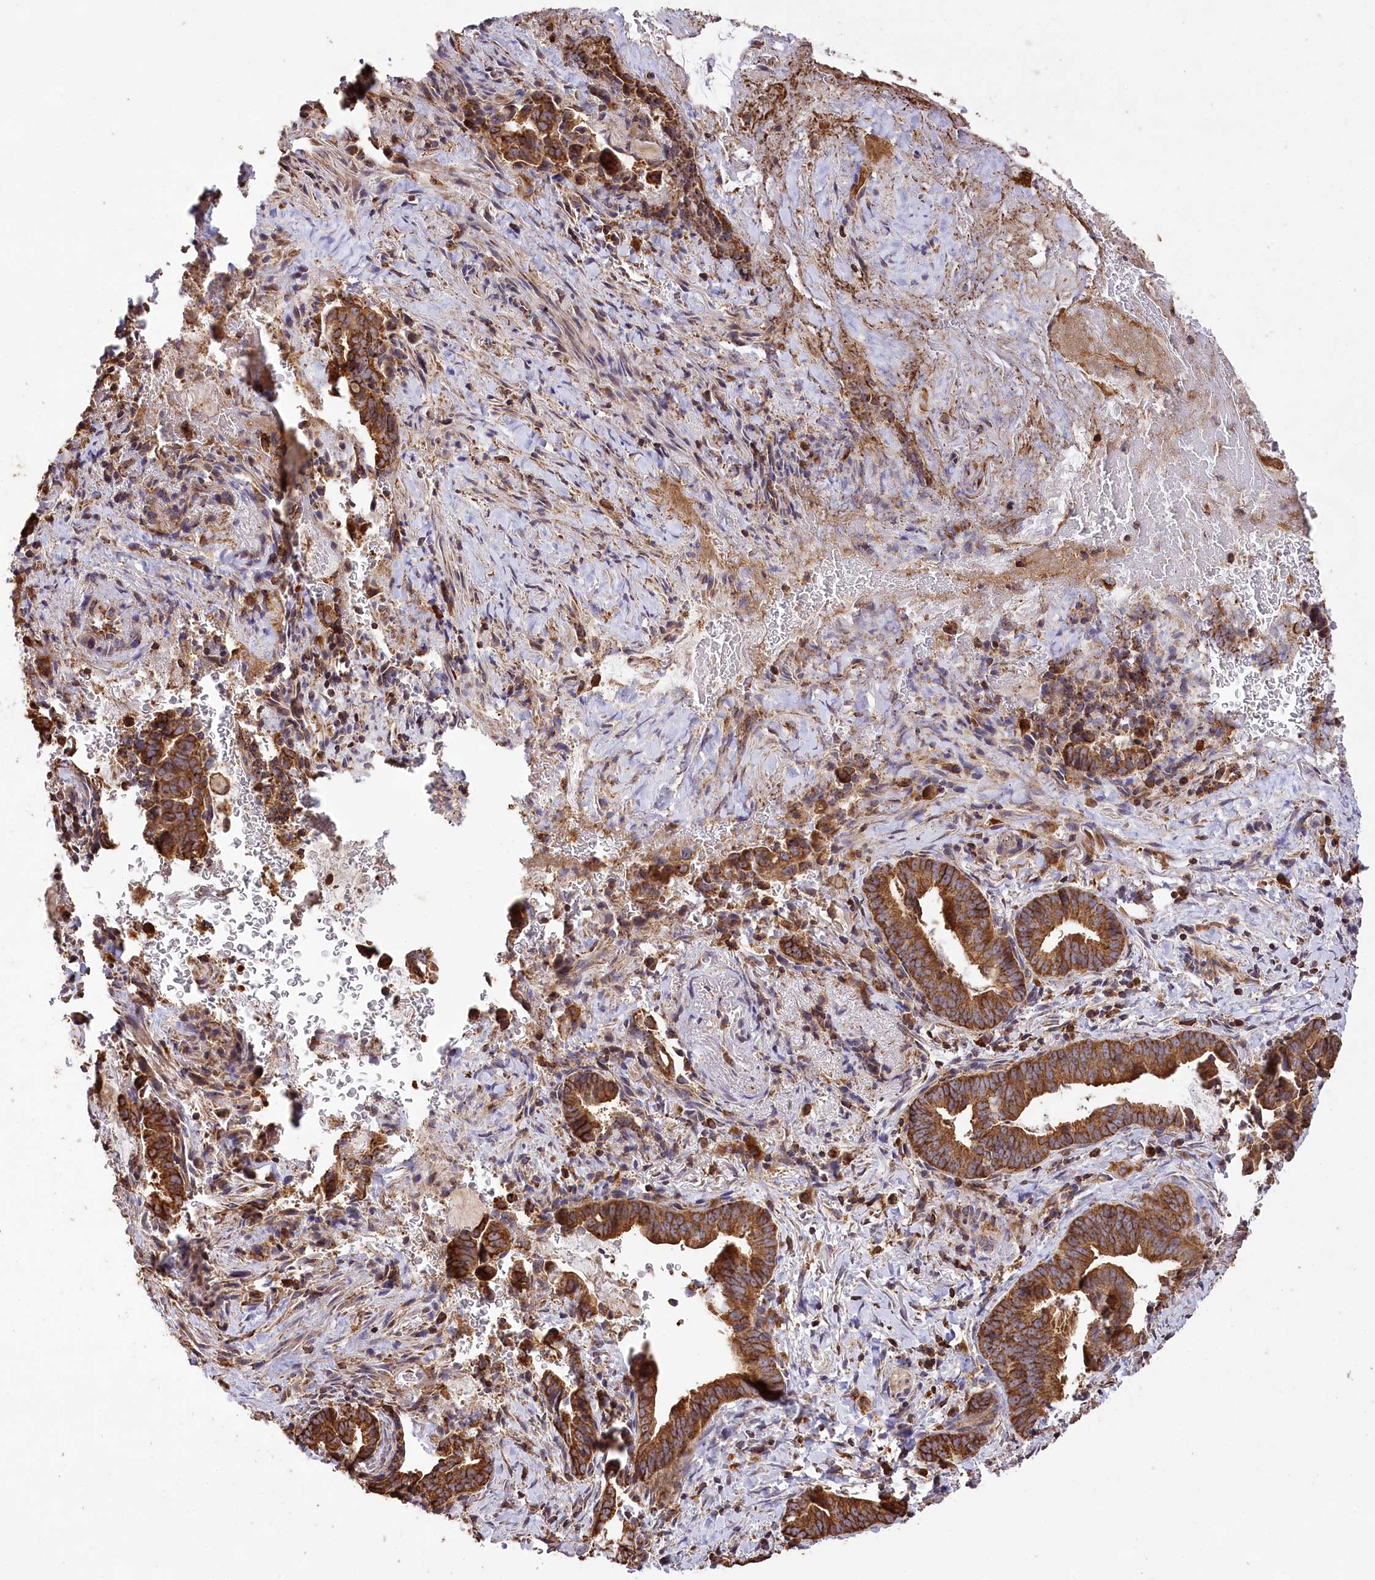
{"staining": {"intensity": "strong", "quantity": ">75%", "location": "cytoplasmic/membranous"}, "tissue": "pancreatic cancer", "cell_type": "Tumor cells", "image_type": "cancer", "snomed": [{"axis": "morphology", "description": "Adenocarcinoma, NOS"}, {"axis": "topography", "description": "Pancreas"}], "caption": "Tumor cells demonstrate strong cytoplasmic/membranous staining in approximately >75% of cells in pancreatic cancer.", "gene": "CARD19", "patient": {"sex": "female", "age": 63}}